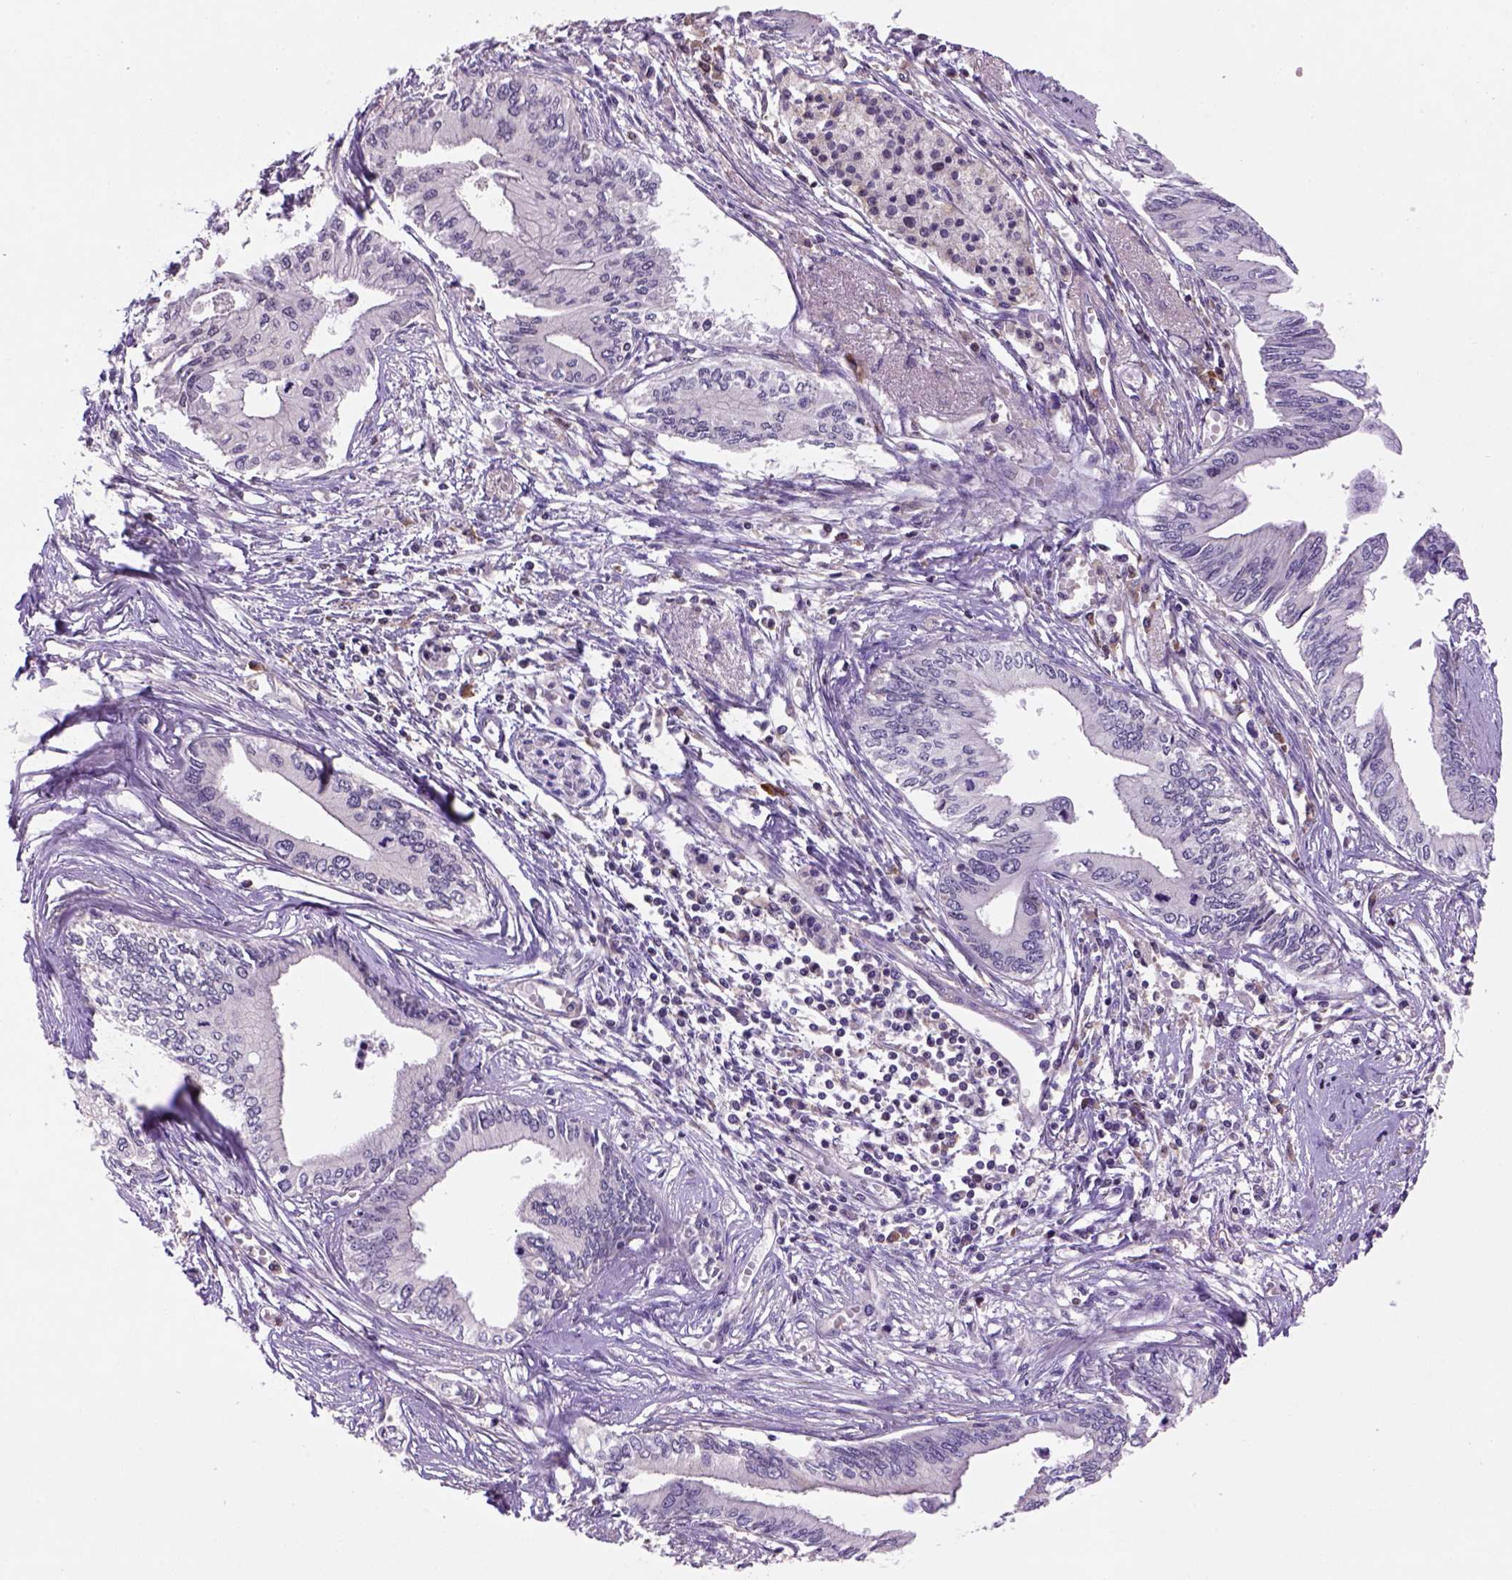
{"staining": {"intensity": "weak", "quantity": "25%-75%", "location": "cytoplasmic/membranous,nuclear"}, "tissue": "pancreatic cancer", "cell_type": "Tumor cells", "image_type": "cancer", "snomed": [{"axis": "morphology", "description": "Adenocarcinoma, NOS"}, {"axis": "topography", "description": "Pancreas"}], "caption": "This is an image of IHC staining of adenocarcinoma (pancreatic), which shows weak positivity in the cytoplasmic/membranous and nuclear of tumor cells.", "gene": "SCML4", "patient": {"sex": "female", "age": 61}}